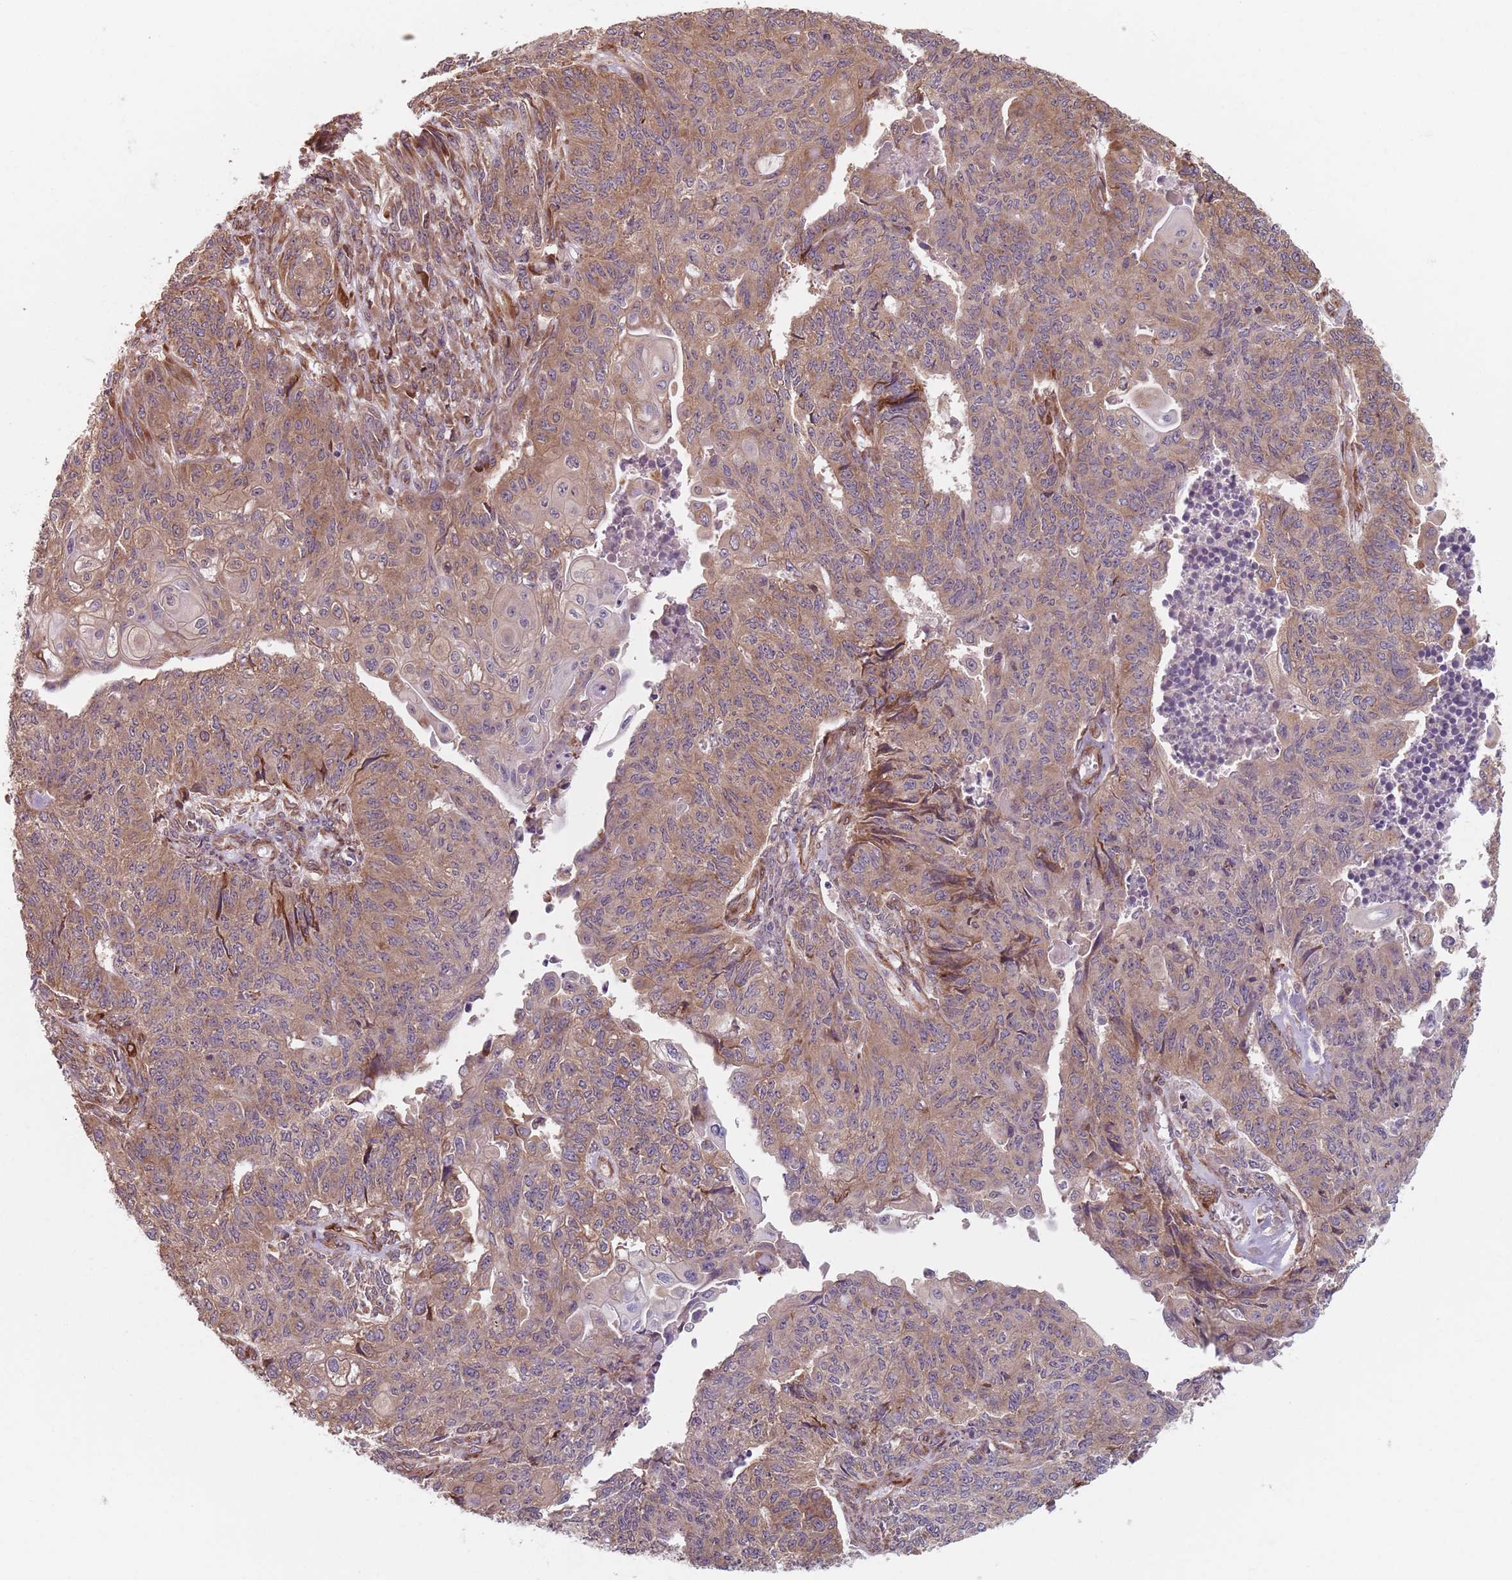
{"staining": {"intensity": "moderate", "quantity": ">75%", "location": "cytoplasmic/membranous"}, "tissue": "endometrial cancer", "cell_type": "Tumor cells", "image_type": "cancer", "snomed": [{"axis": "morphology", "description": "Adenocarcinoma, NOS"}, {"axis": "topography", "description": "Endometrium"}], "caption": "Immunohistochemical staining of human endometrial adenocarcinoma exhibits medium levels of moderate cytoplasmic/membranous protein expression in approximately >75% of tumor cells.", "gene": "NOTCH3", "patient": {"sex": "female", "age": 32}}